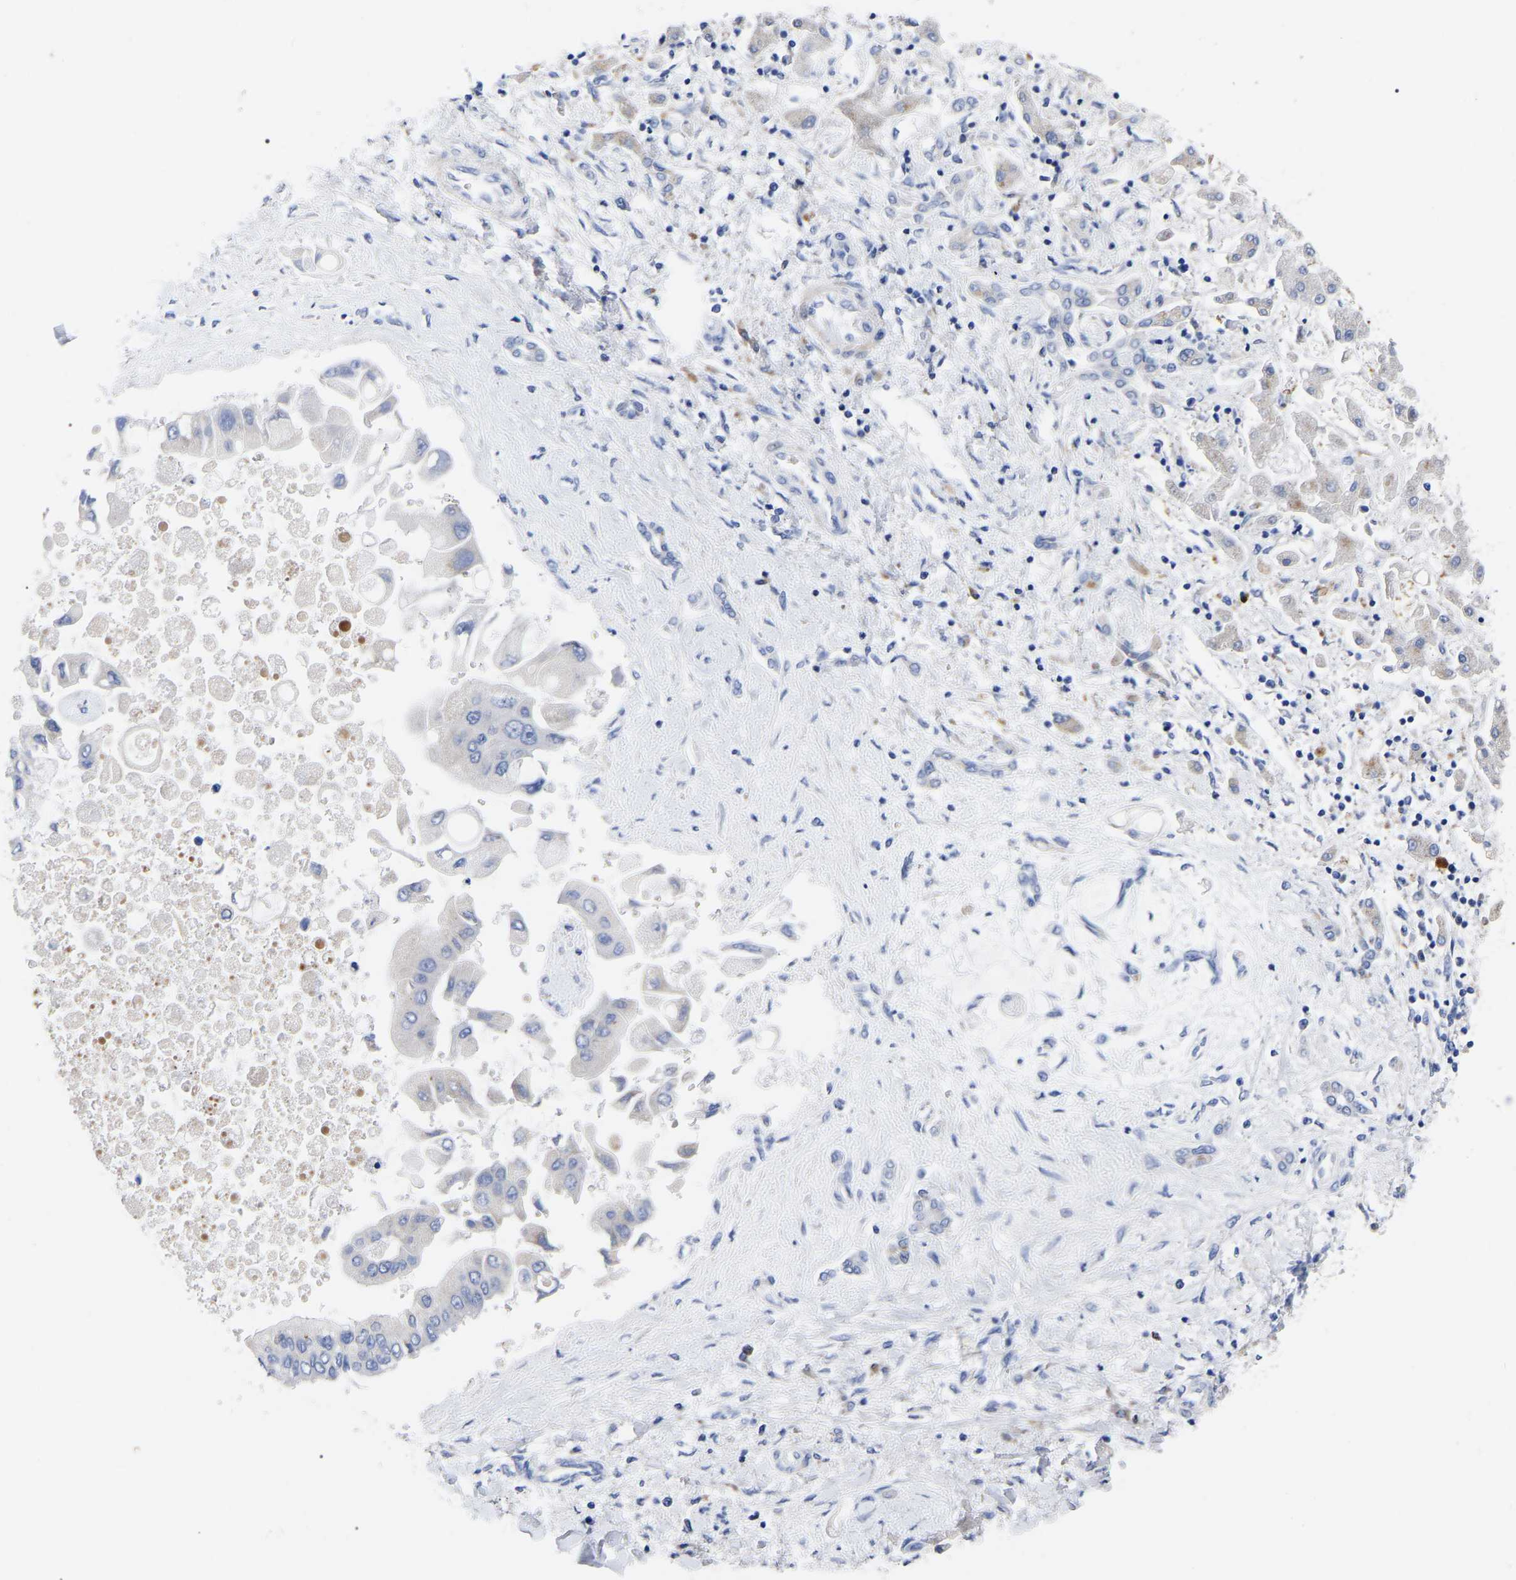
{"staining": {"intensity": "negative", "quantity": "none", "location": "none"}, "tissue": "liver cancer", "cell_type": "Tumor cells", "image_type": "cancer", "snomed": [{"axis": "morphology", "description": "Cholangiocarcinoma"}, {"axis": "topography", "description": "Liver"}], "caption": "DAB (3,3'-diaminobenzidine) immunohistochemical staining of human liver cancer (cholangiocarcinoma) demonstrates no significant expression in tumor cells. (DAB (3,3'-diaminobenzidine) IHC, high magnification).", "gene": "GDF3", "patient": {"sex": "male", "age": 50}}